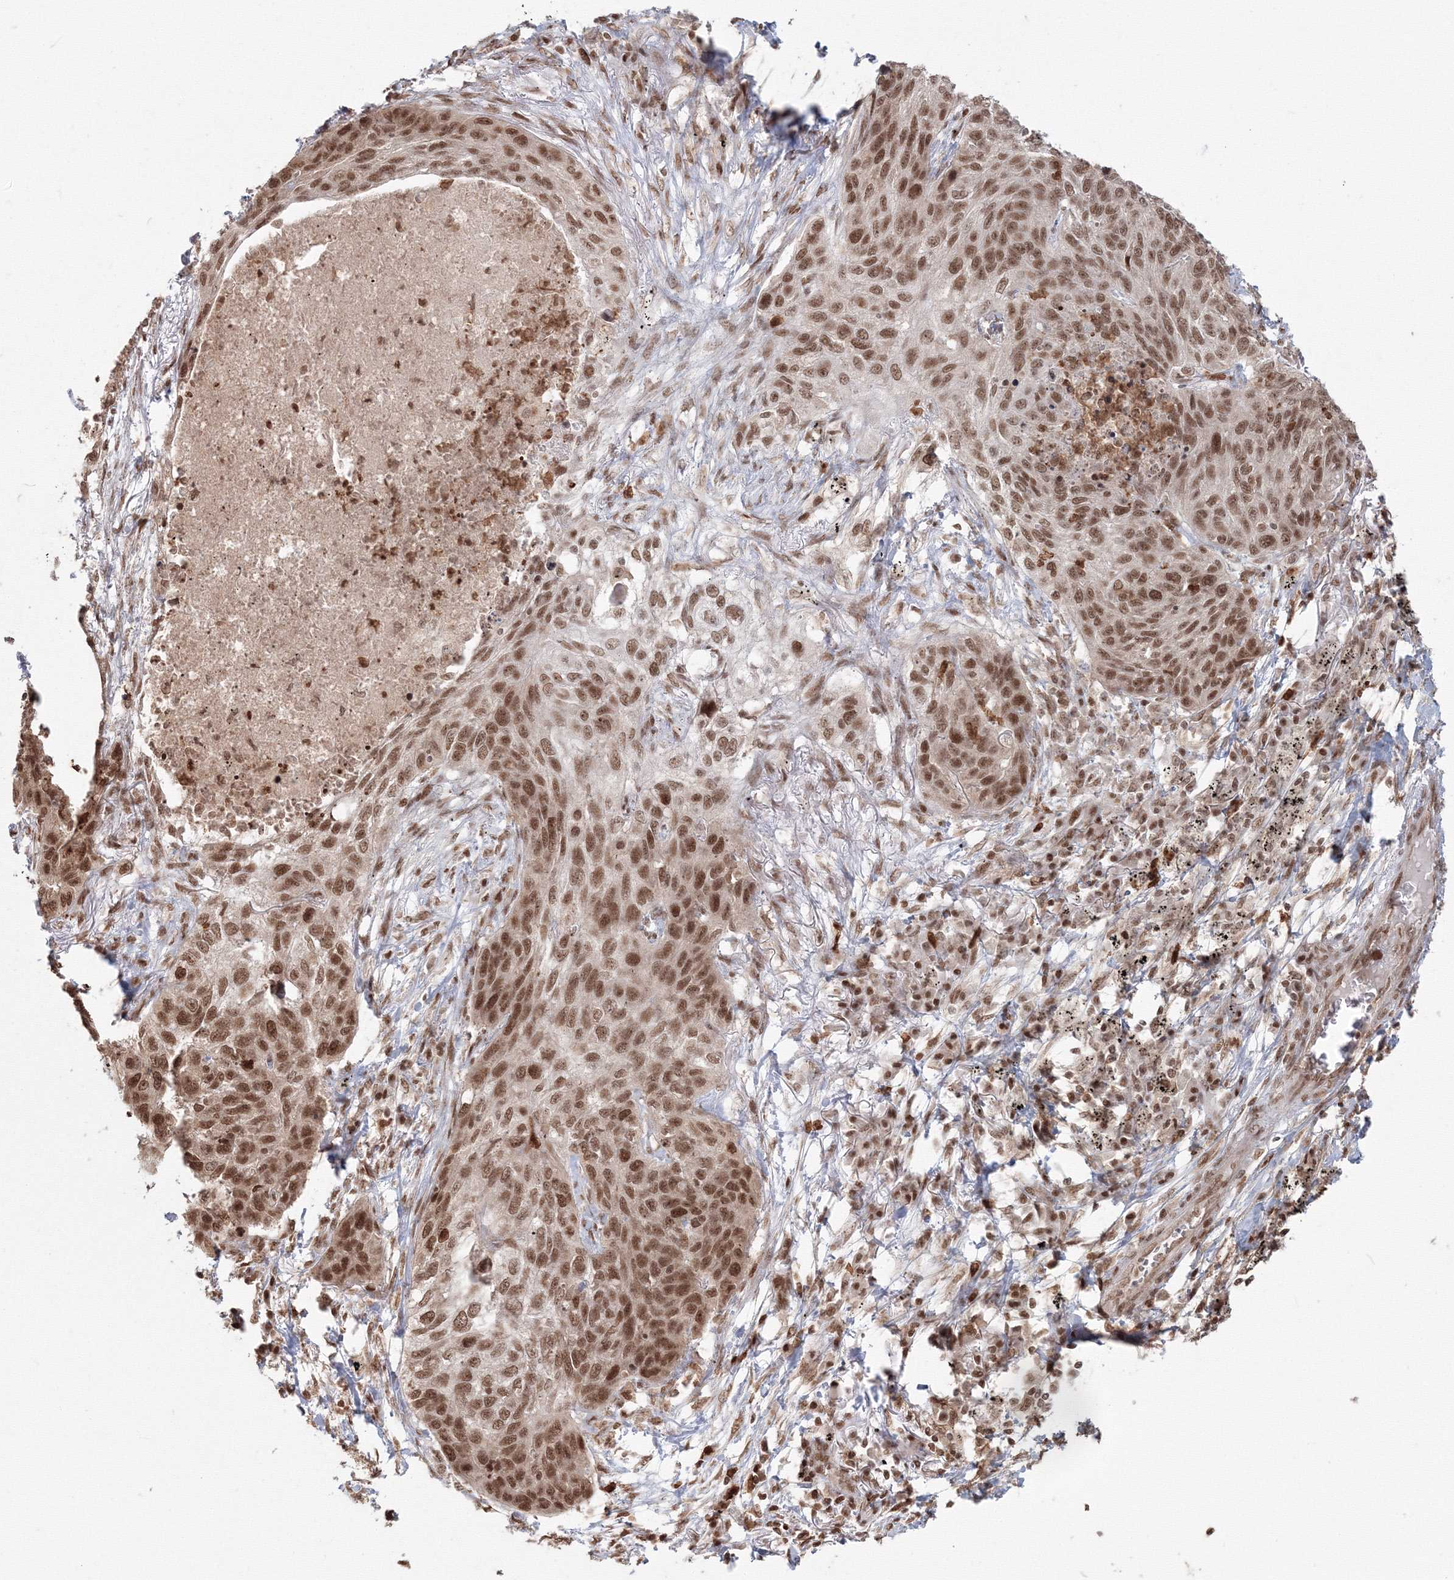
{"staining": {"intensity": "moderate", "quantity": ">75%", "location": "nuclear"}, "tissue": "lung cancer", "cell_type": "Tumor cells", "image_type": "cancer", "snomed": [{"axis": "morphology", "description": "Squamous cell carcinoma, NOS"}, {"axis": "topography", "description": "Lung"}], "caption": "A high-resolution image shows IHC staining of squamous cell carcinoma (lung), which displays moderate nuclear positivity in approximately >75% of tumor cells.", "gene": "KIF20A", "patient": {"sex": "female", "age": 63}}